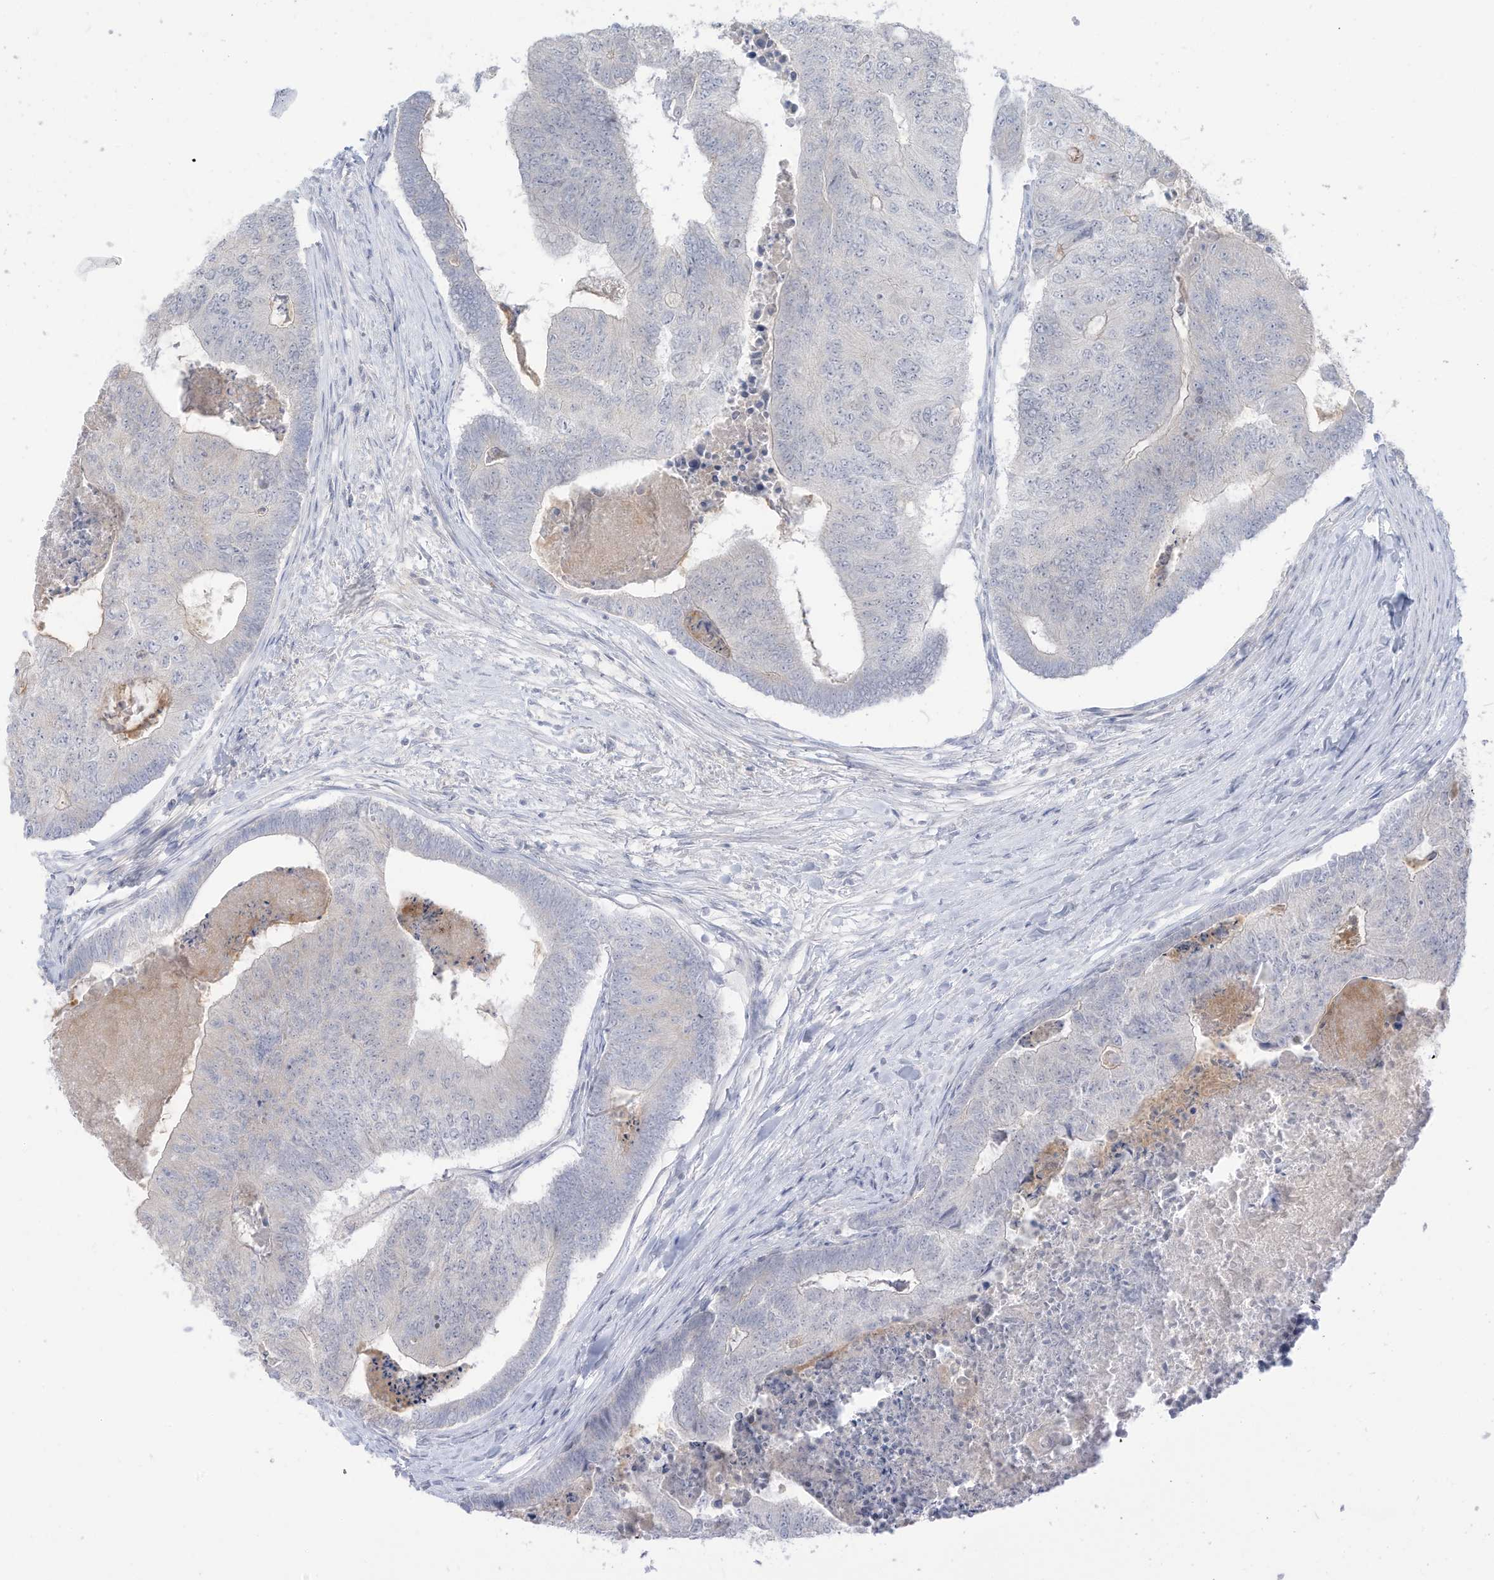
{"staining": {"intensity": "negative", "quantity": "none", "location": "none"}, "tissue": "colorectal cancer", "cell_type": "Tumor cells", "image_type": "cancer", "snomed": [{"axis": "morphology", "description": "Adenocarcinoma, NOS"}, {"axis": "topography", "description": "Colon"}], "caption": "This is a histopathology image of IHC staining of colorectal cancer, which shows no staining in tumor cells.", "gene": "OGT", "patient": {"sex": "female", "age": 67}}